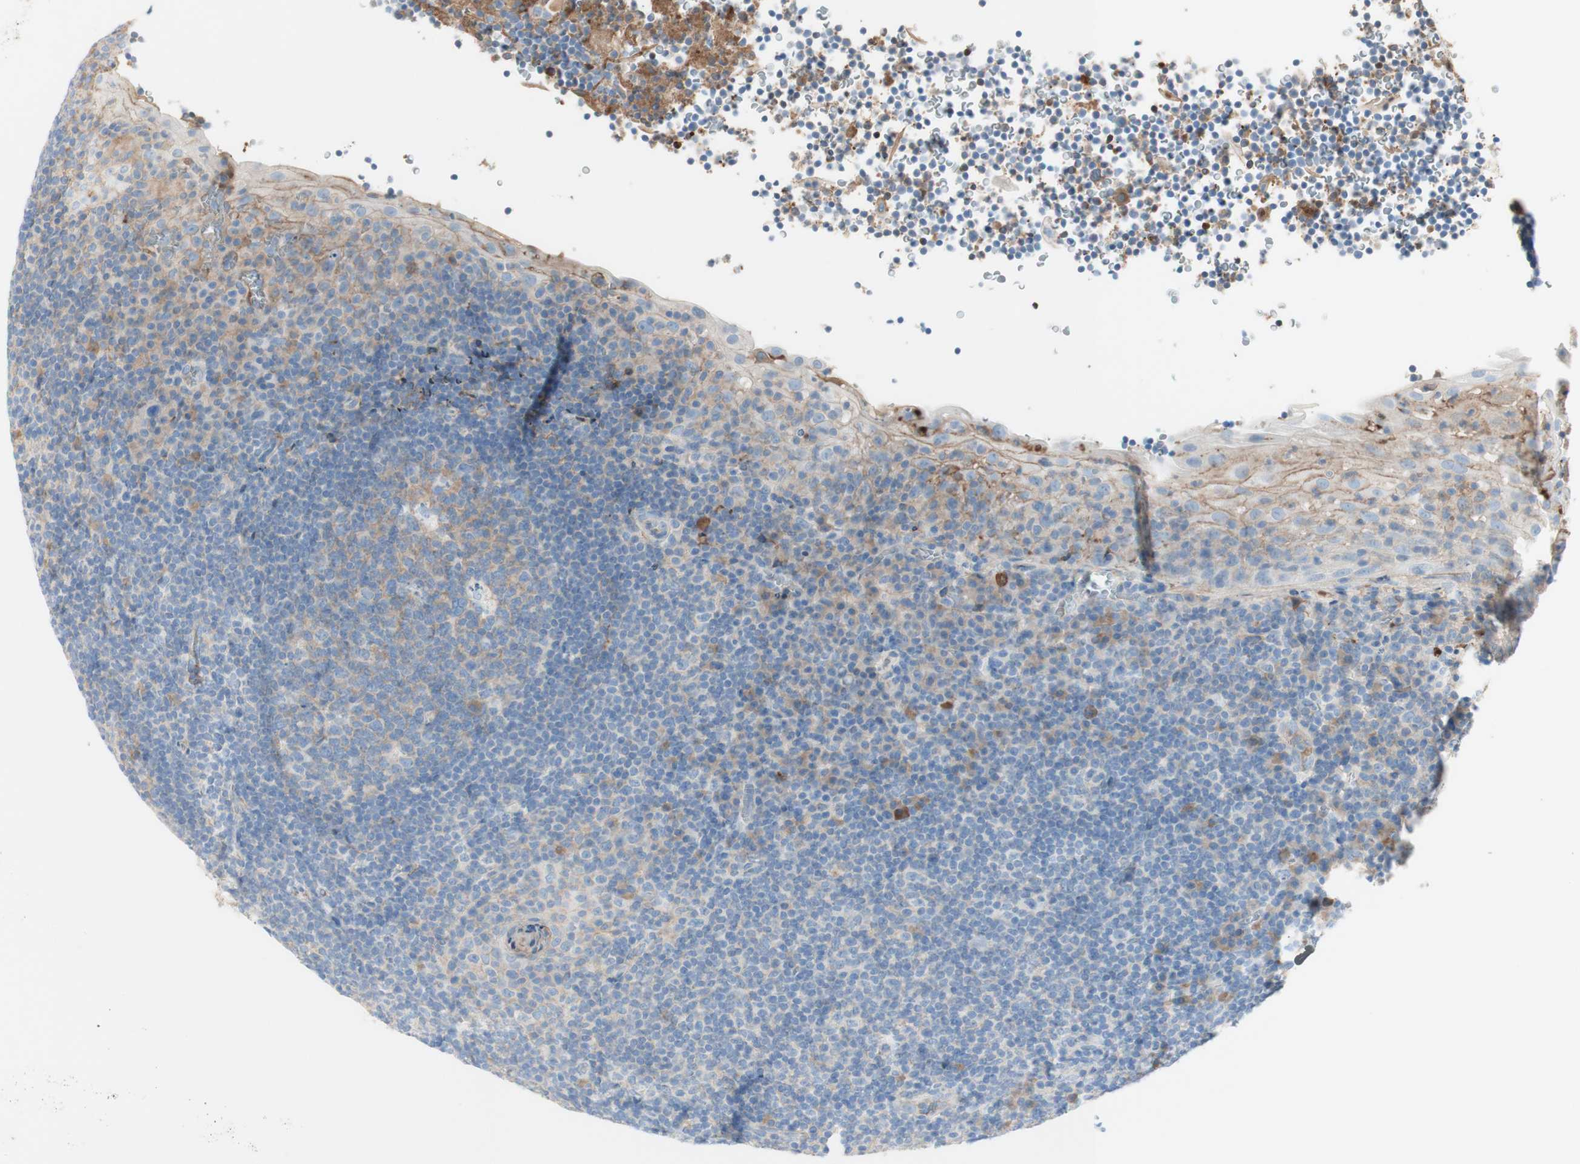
{"staining": {"intensity": "negative", "quantity": "none", "location": "none"}, "tissue": "tonsil", "cell_type": "Germinal center cells", "image_type": "normal", "snomed": [{"axis": "morphology", "description": "Normal tissue, NOS"}, {"axis": "topography", "description": "Tonsil"}], "caption": "Protein analysis of unremarkable tonsil shows no significant staining in germinal center cells.", "gene": "KNG1", "patient": {"sex": "male", "age": 37}}